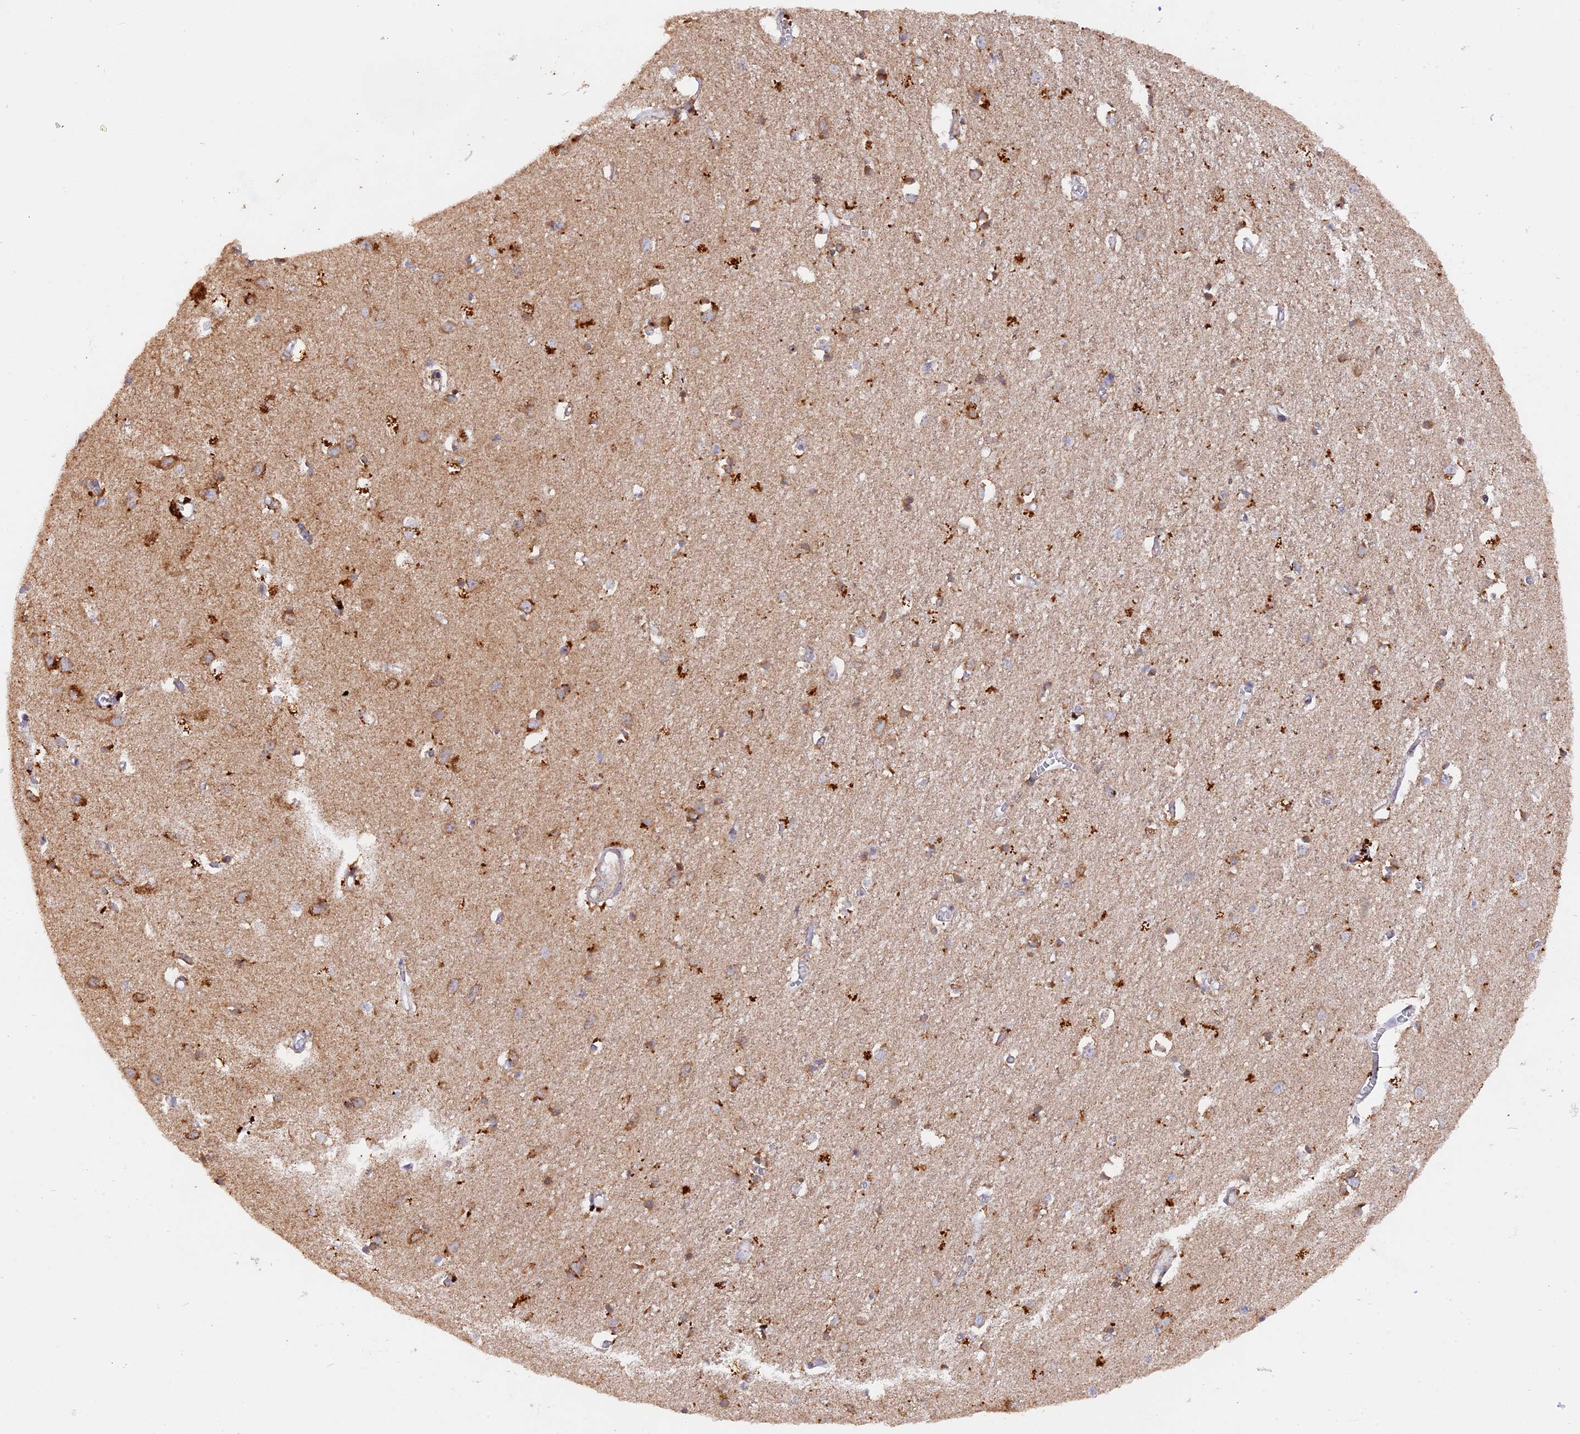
{"staining": {"intensity": "weak", "quantity": ">75%", "location": "cytoplasmic/membranous"}, "tissue": "cerebral cortex", "cell_type": "Endothelial cells", "image_type": "normal", "snomed": [{"axis": "morphology", "description": "Normal tissue, NOS"}, {"axis": "topography", "description": "Cerebral cortex"}], "caption": "DAB (3,3'-diaminobenzidine) immunohistochemical staining of benign cerebral cortex shows weak cytoplasmic/membranous protein staining in about >75% of endothelial cells.", "gene": "MPV17L", "patient": {"sex": "female", "age": 64}}